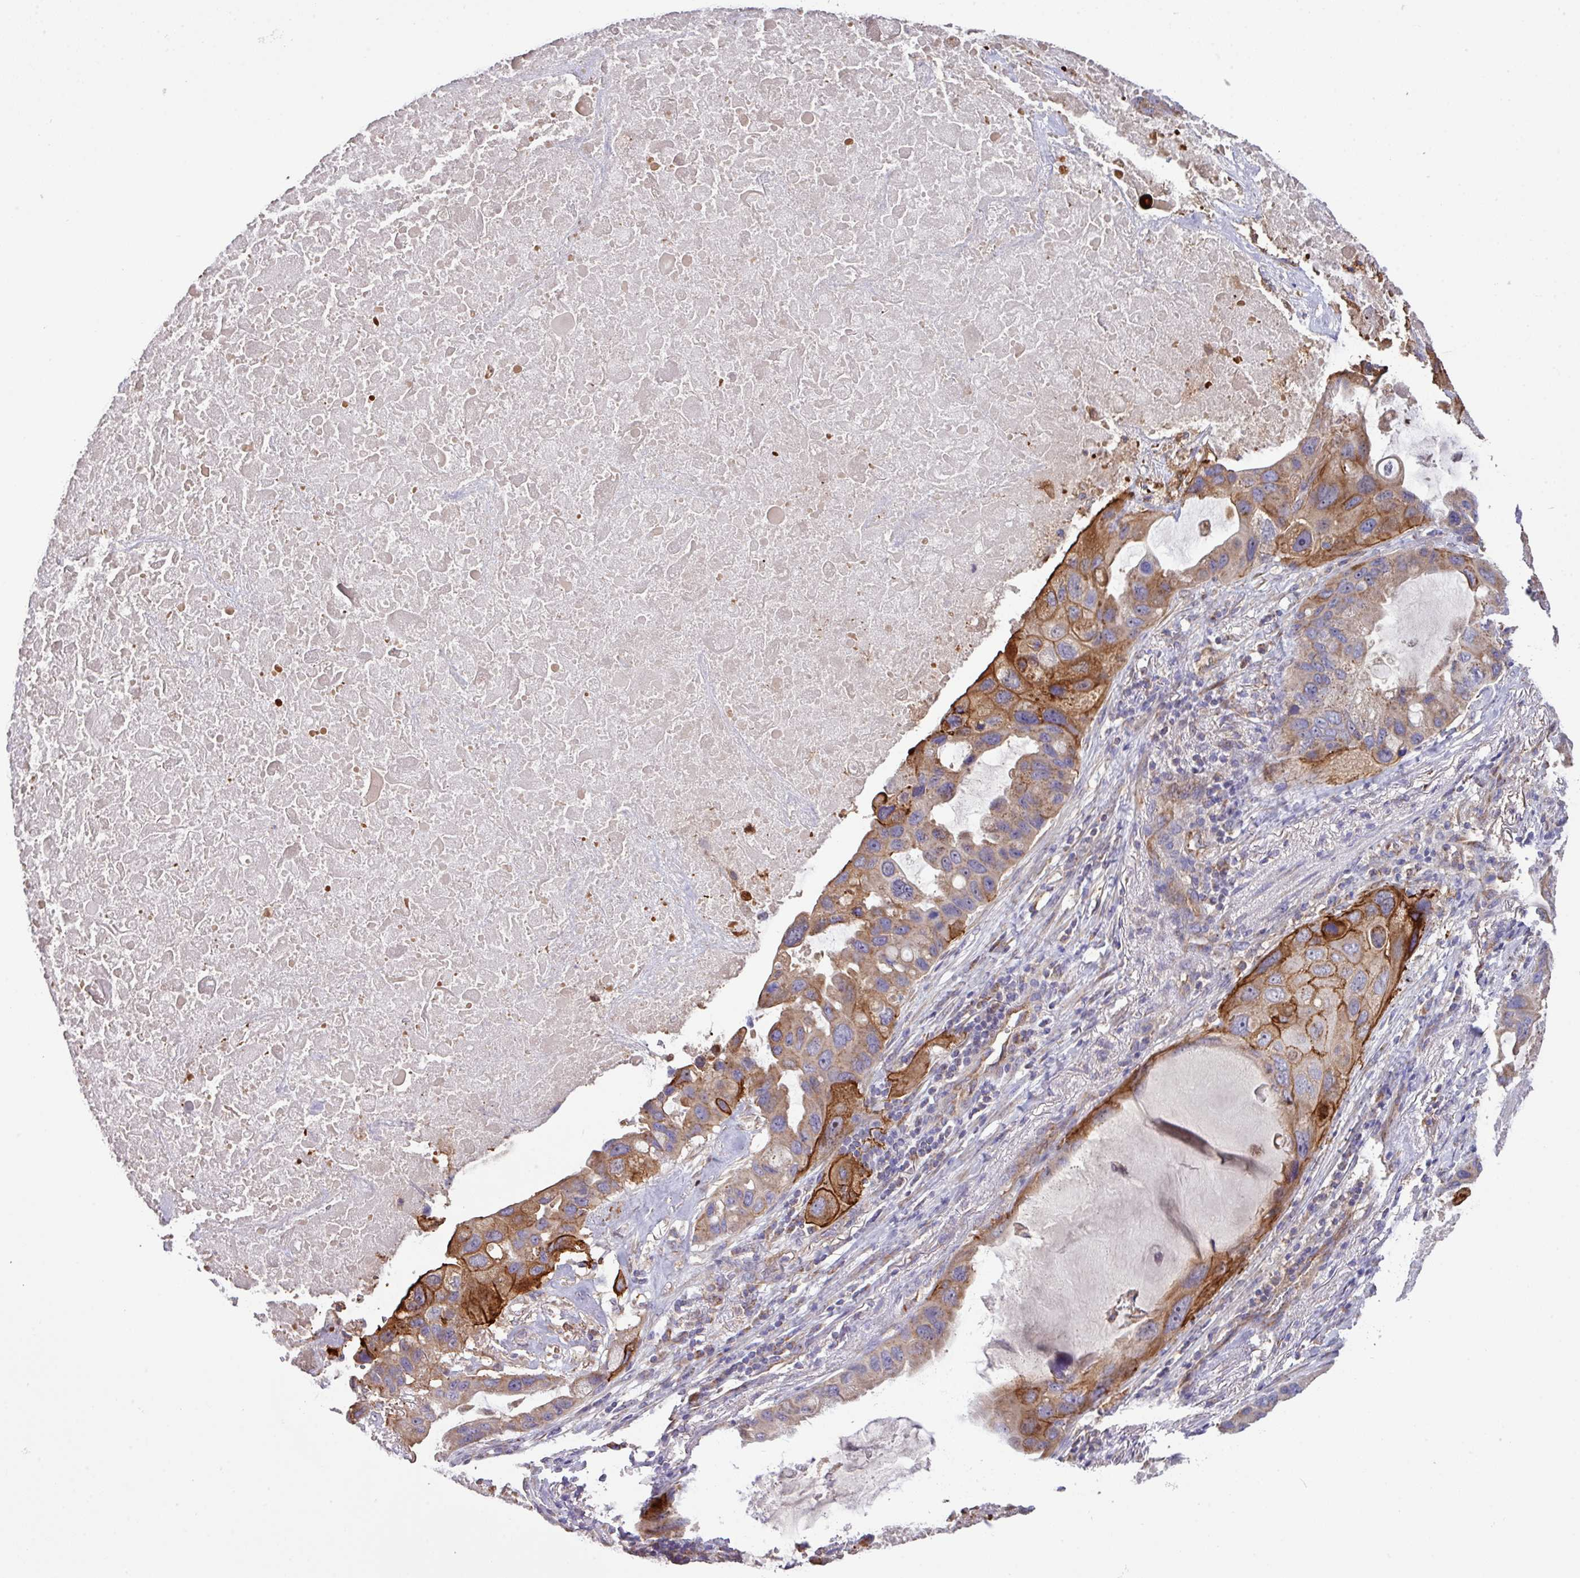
{"staining": {"intensity": "moderate", "quantity": ">75%", "location": "cytoplasmic/membranous"}, "tissue": "lung cancer", "cell_type": "Tumor cells", "image_type": "cancer", "snomed": [{"axis": "morphology", "description": "Squamous cell carcinoma, NOS"}, {"axis": "topography", "description": "Lung"}], "caption": "The immunohistochemical stain labels moderate cytoplasmic/membranous positivity in tumor cells of lung cancer (squamous cell carcinoma) tissue.", "gene": "LRRC53", "patient": {"sex": "female", "age": 73}}